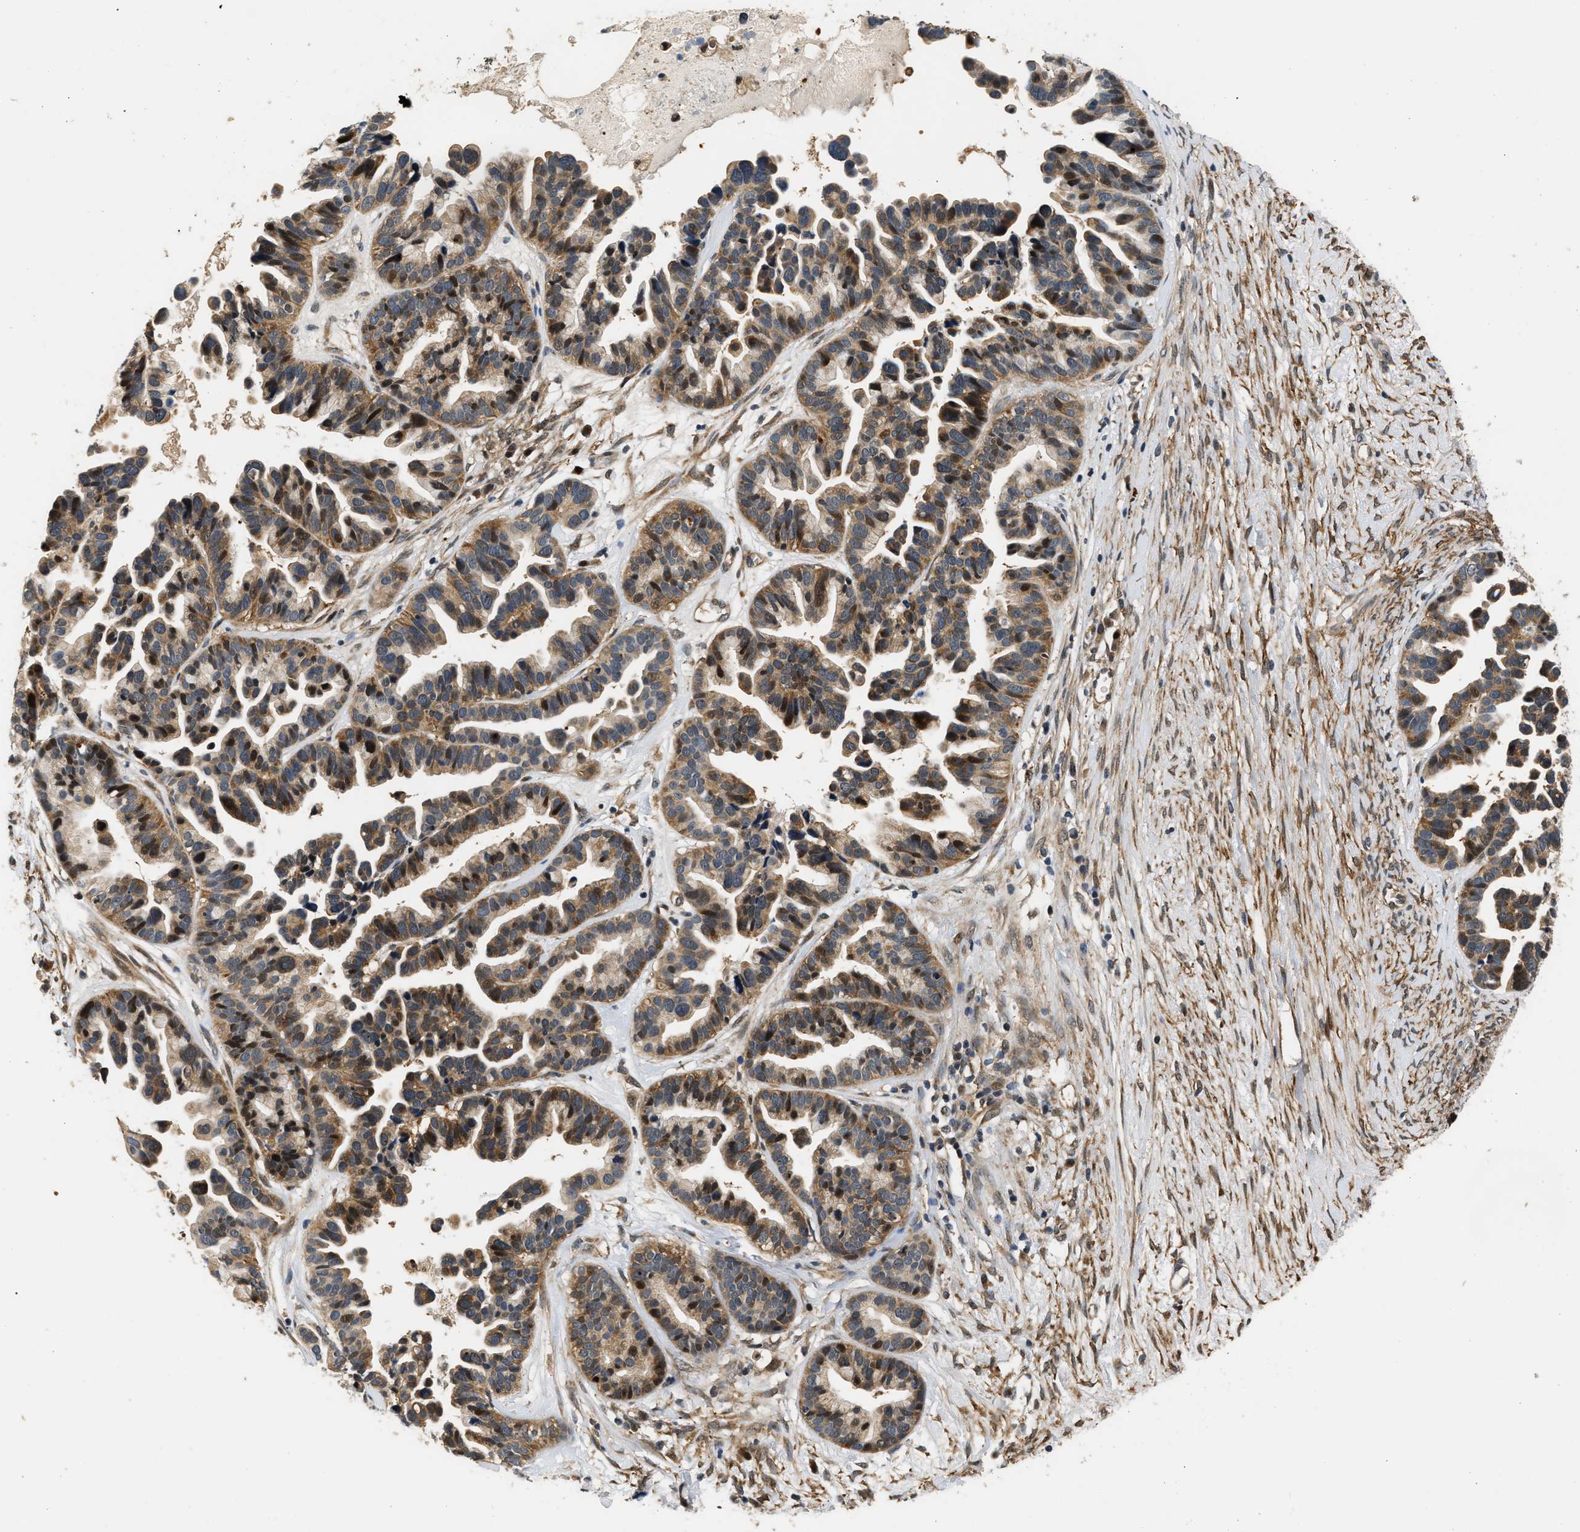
{"staining": {"intensity": "moderate", "quantity": ">75%", "location": "cytoplasmic/membranous,nuclear"}, "tissue": "ovarian cancer", "cell_type": "Tumor cells", "image_type": "cancer", "snomed": [{"axis": "morphology", "description": "Cystadenocarcinoma, serous, NOS"}, {"axis": "topography", "description": "Ovary"}], "caption": "A histopathology image of human ovarian cancer (serous cystadenocarcinoma) stained for a protein reveals moderate cytoplasmic/membranous and nuclear brown staining in tumor cells.", "gene": "LARP6", "patient": {"sex": "female", "age": 56}}